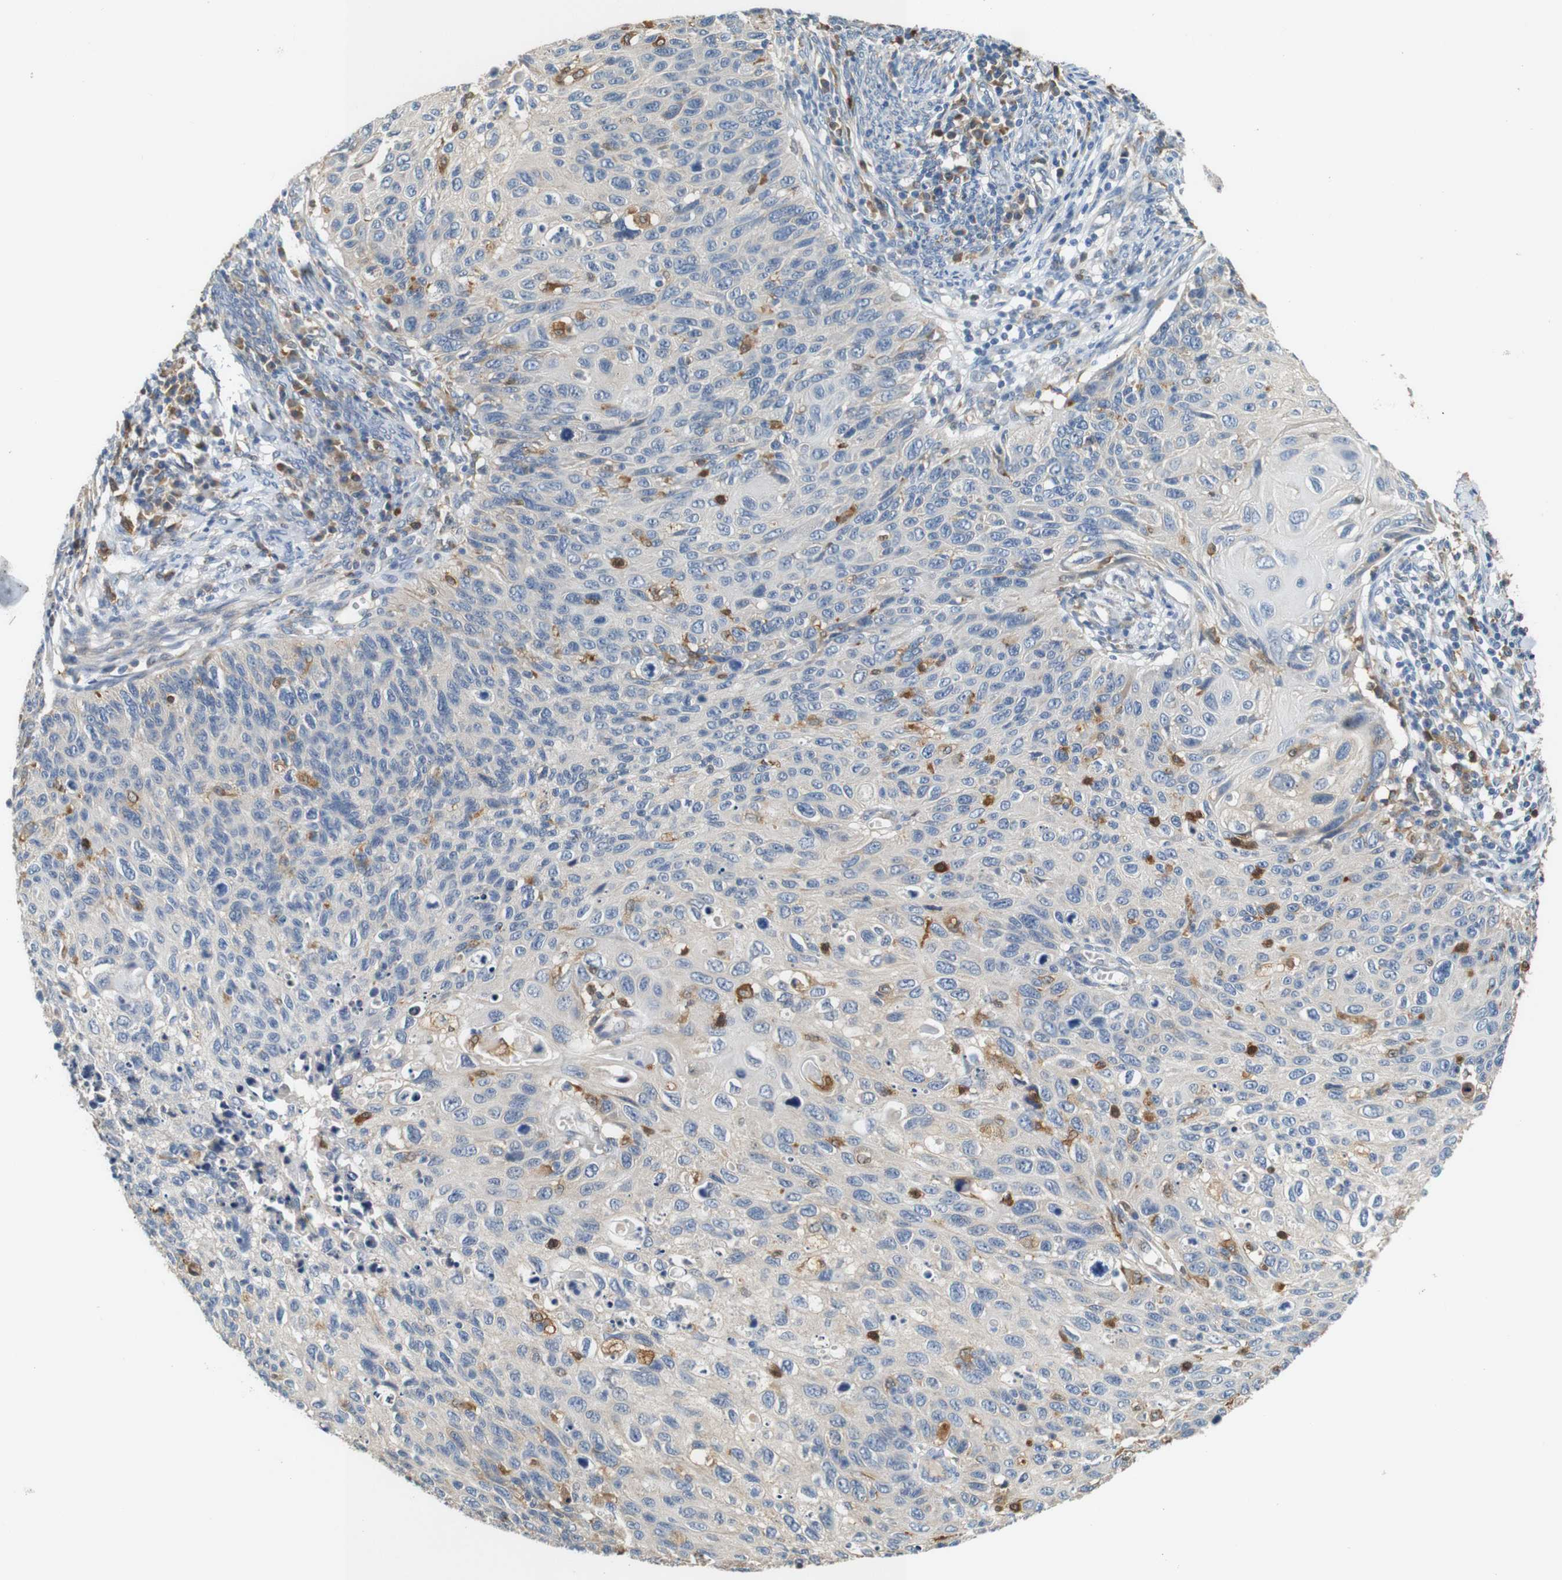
{"staining": {"intensity": "negative", "quantity": "none", "location": "none"}, "tissue": "cervical cancer", "cell_type": "Tumor cells", "image_type": "cancer", "snomed": [{"axis": "morphology", "description": "Squamous cell carcinoma, NOS"}, {"axis": "topography", "description": "Cervix"}], "caption": "Tumor cells are negative for protein expression in human cervical cancer (squamous cell carcinoma).", "gene": "NEBL", "patient": {"sex": "female", "age": 70}}